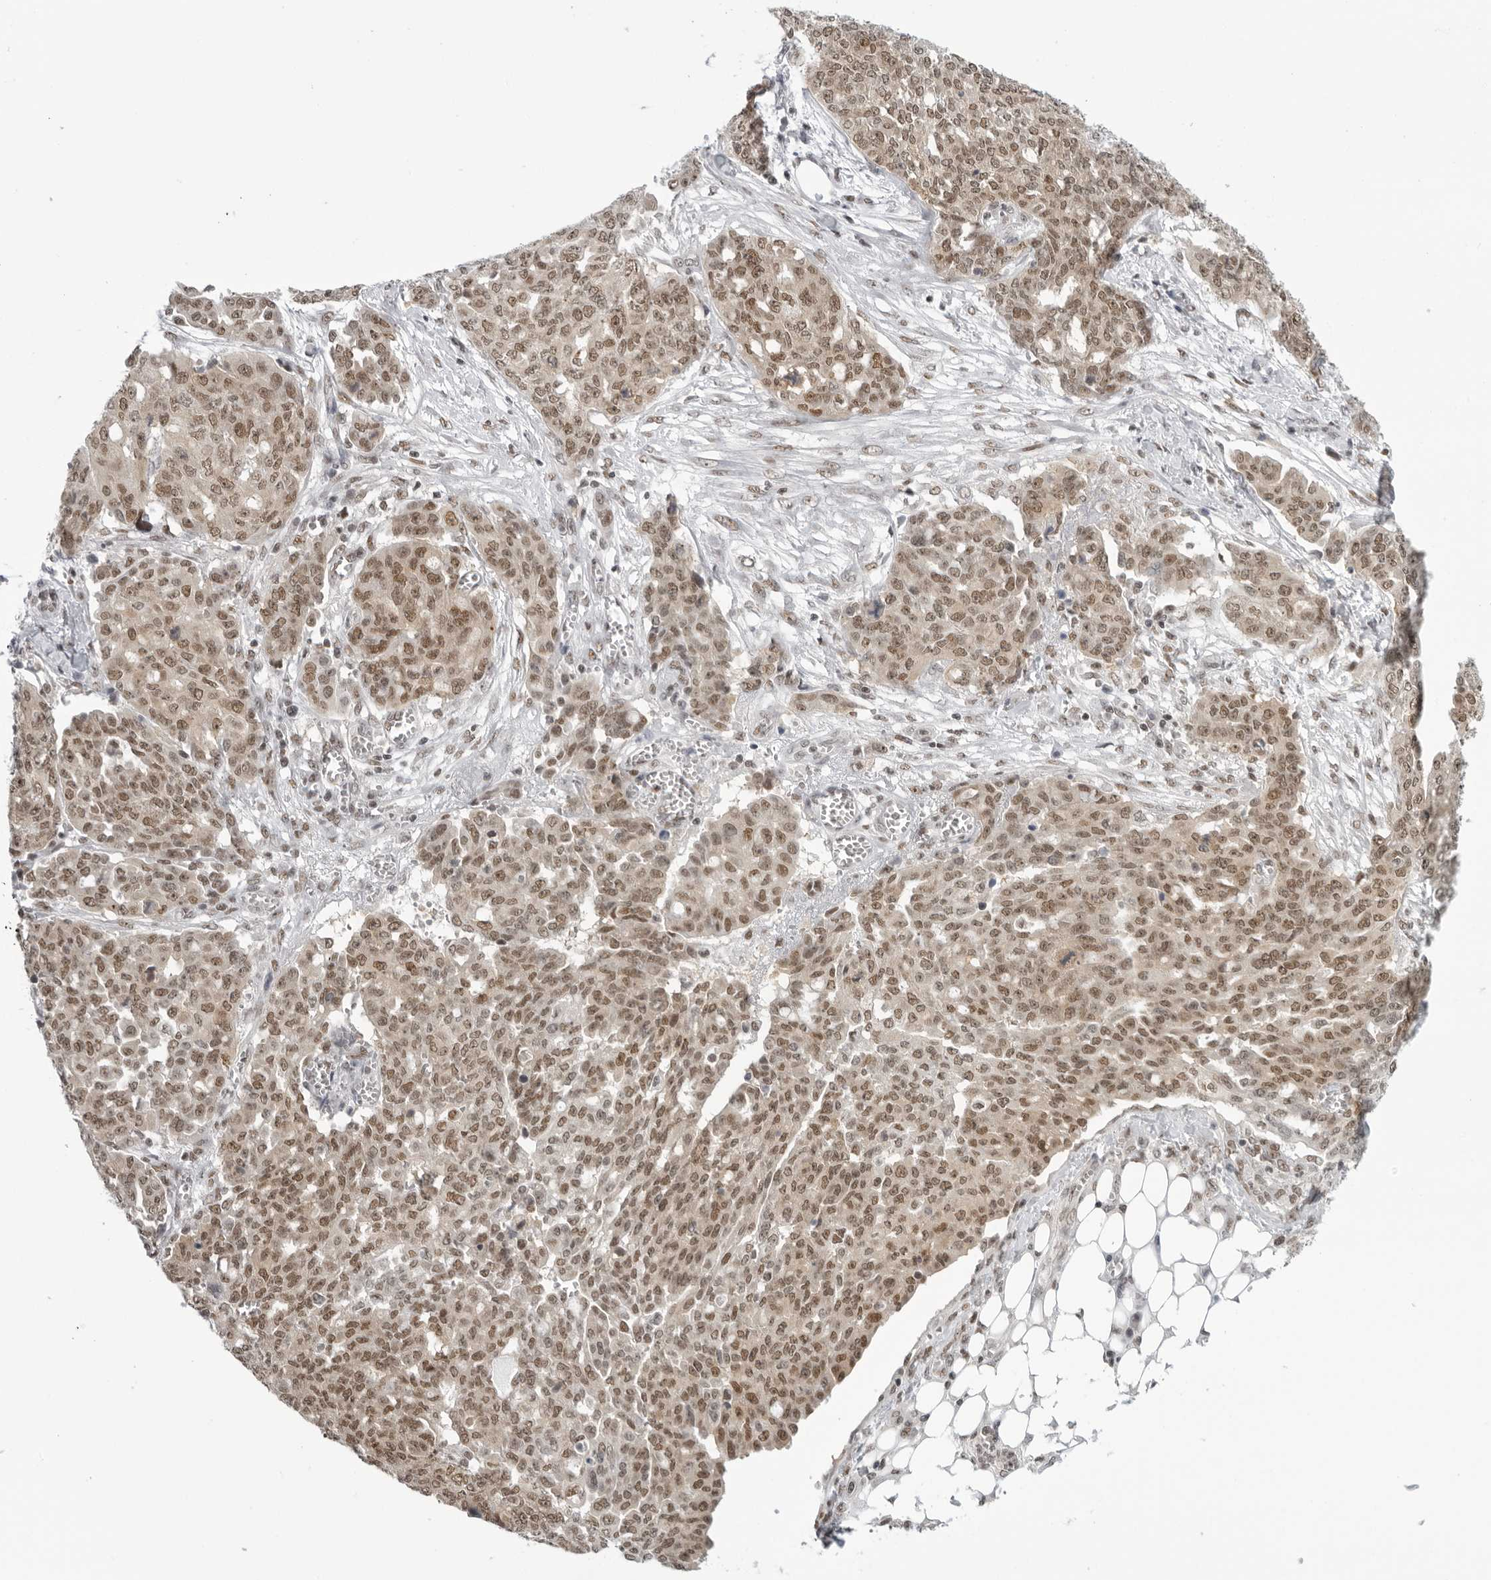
{"staining": {"intensity": "moderate", "quantity": ">75%", "location": "nuclear"}, "tissue": "ovarian cancer", "cell_type": "Tumor cells", "image_type": "cancer", "snomed": [{"axis": "morphology", "description": "Cystadenocarcinoma, serous, NOS"}, {"axis": "topography", "description": "Soft tissue"}, {"axis": "topography", "description": "Ovary"}], "caption": "DAB (3,3'-diaminobenzidine) immunohistochemical staining of human ovarian cancer (serous cystadenocarcinoma) demonstrates moderate nuclear protein positivity in about >75% of tumor cells.", "gene": "RPA2", "patient": {"sex": "female", "age": 57}}